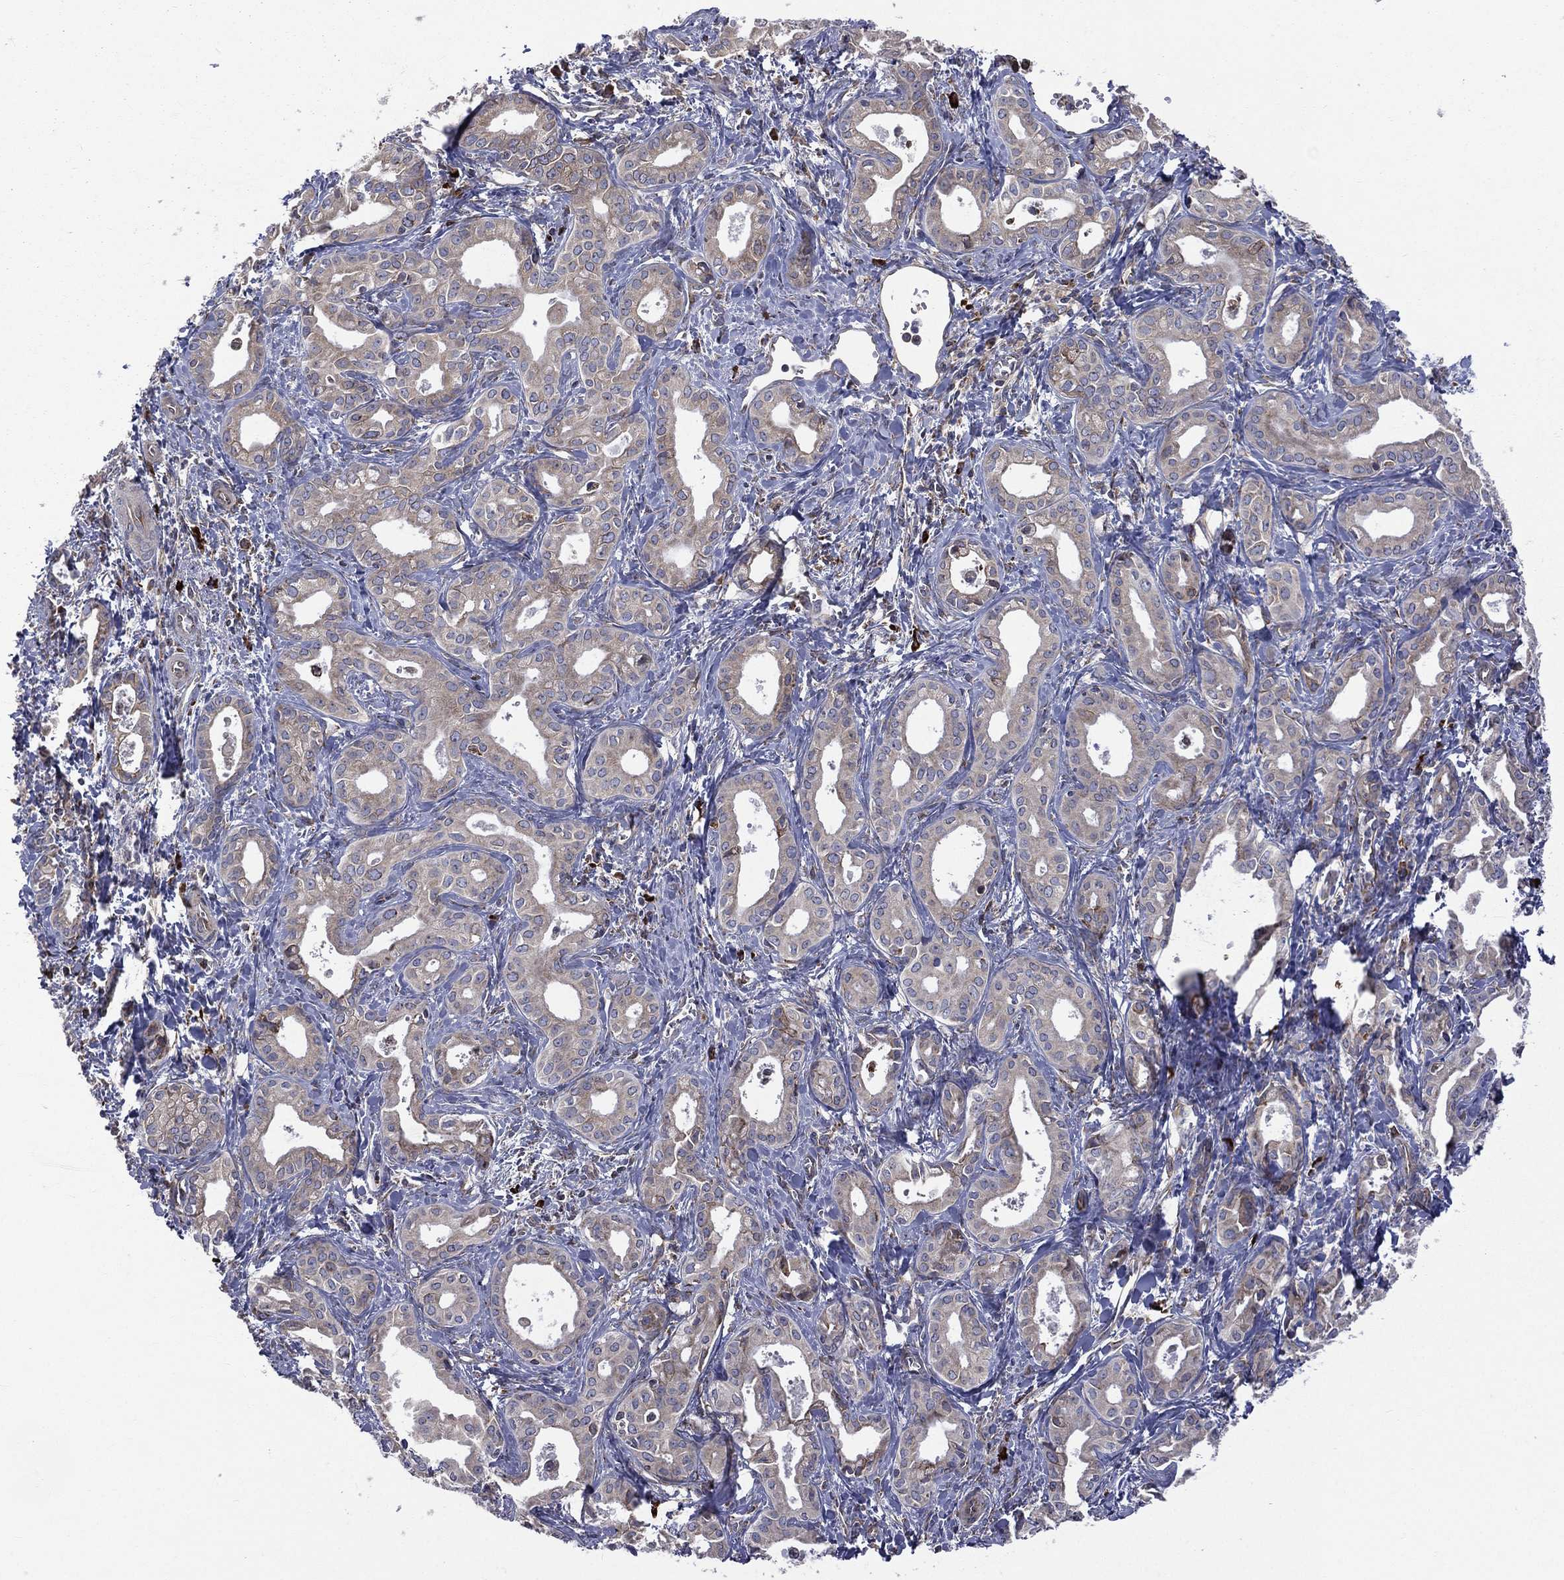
{"staining": {"intensity": "weak", "quantity": "<25%", "location": "cytoplasmic/membranous"}, "tissue": "liver cancer", "cell_type": "Tumor cells", "image_type": "cancer", "snomed": [{"axis": "morphology", "description": "Cholangiocarcinoma"}, {"axis": "topography", "description": "Liver"}], "caption": "IHC histopathology image of neoplastic tissue: human cholangiocarcinoma (liver) stained with DAB exhibits no significant protein staining in tumor cells. (Stains: DAB (3,3'-diaminobenzidine) immunohistochemistry (IHC) with hematoxylin counter stain, Microscopy: brightfield microscopy at high magnification).", "gene": "C20orf96", "patient": {"sex": "female", "age": 65}}